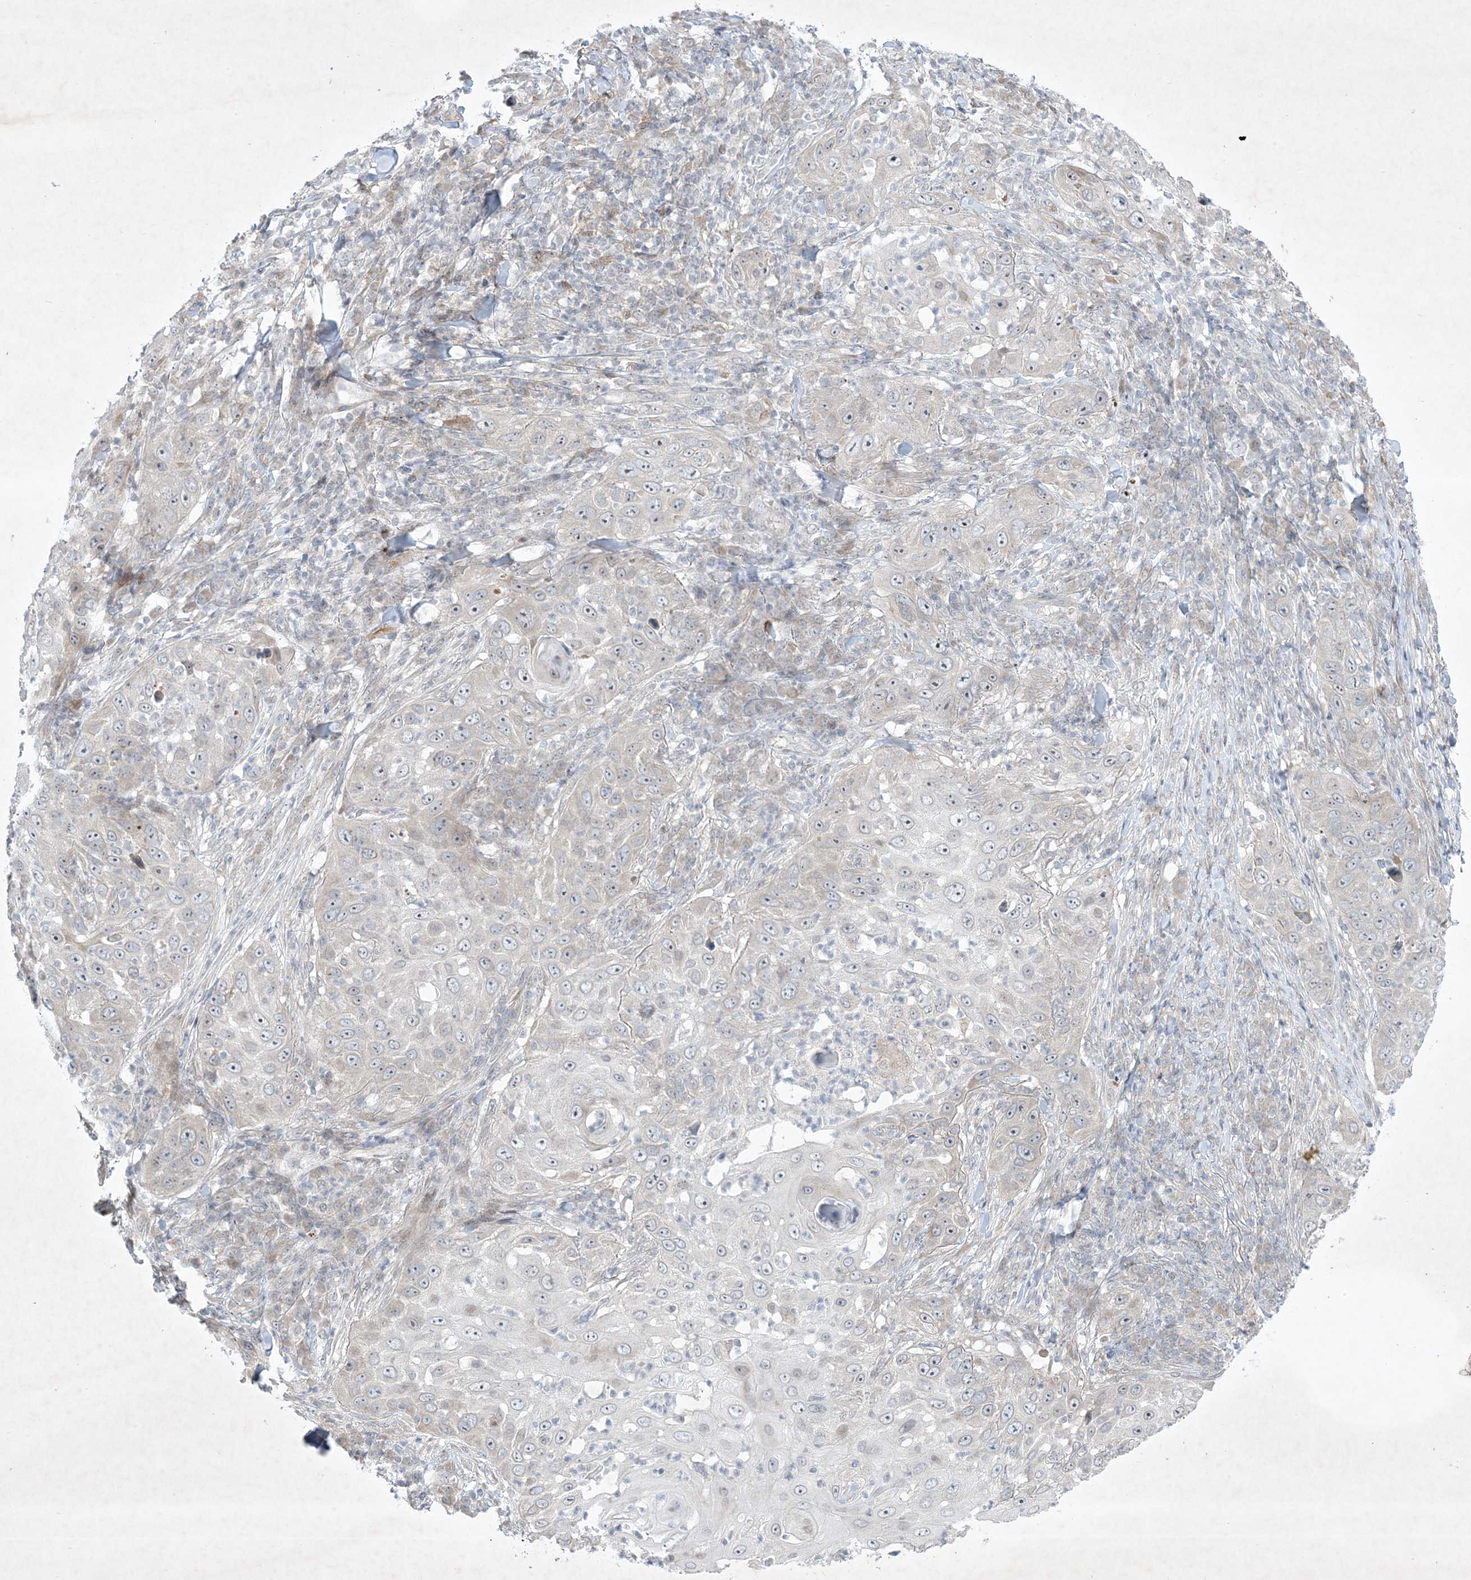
{"staining": {"intensity": "weak", "quantity": "<25%", "location": "nuclear"}, "tissue": "skin cancer", "cell_type": "Tumor cells", "image_type": "cancer", "snomed": [{"axis": "morphology", "description": "Squamous cell carcinoma, NOS"}, {"axis": "topography", "description": "Skin"}], "caption": "Immunohistochemical staining of human squamous cell carcinoma (skin) demonstrates no significant positivity in tumor cells. (Brightfield microscopy of DAB immunohistochemistry (IHC) at high magnification).", "gene": "SOGA3", "patient": {"sex": "female", "age": 44}}